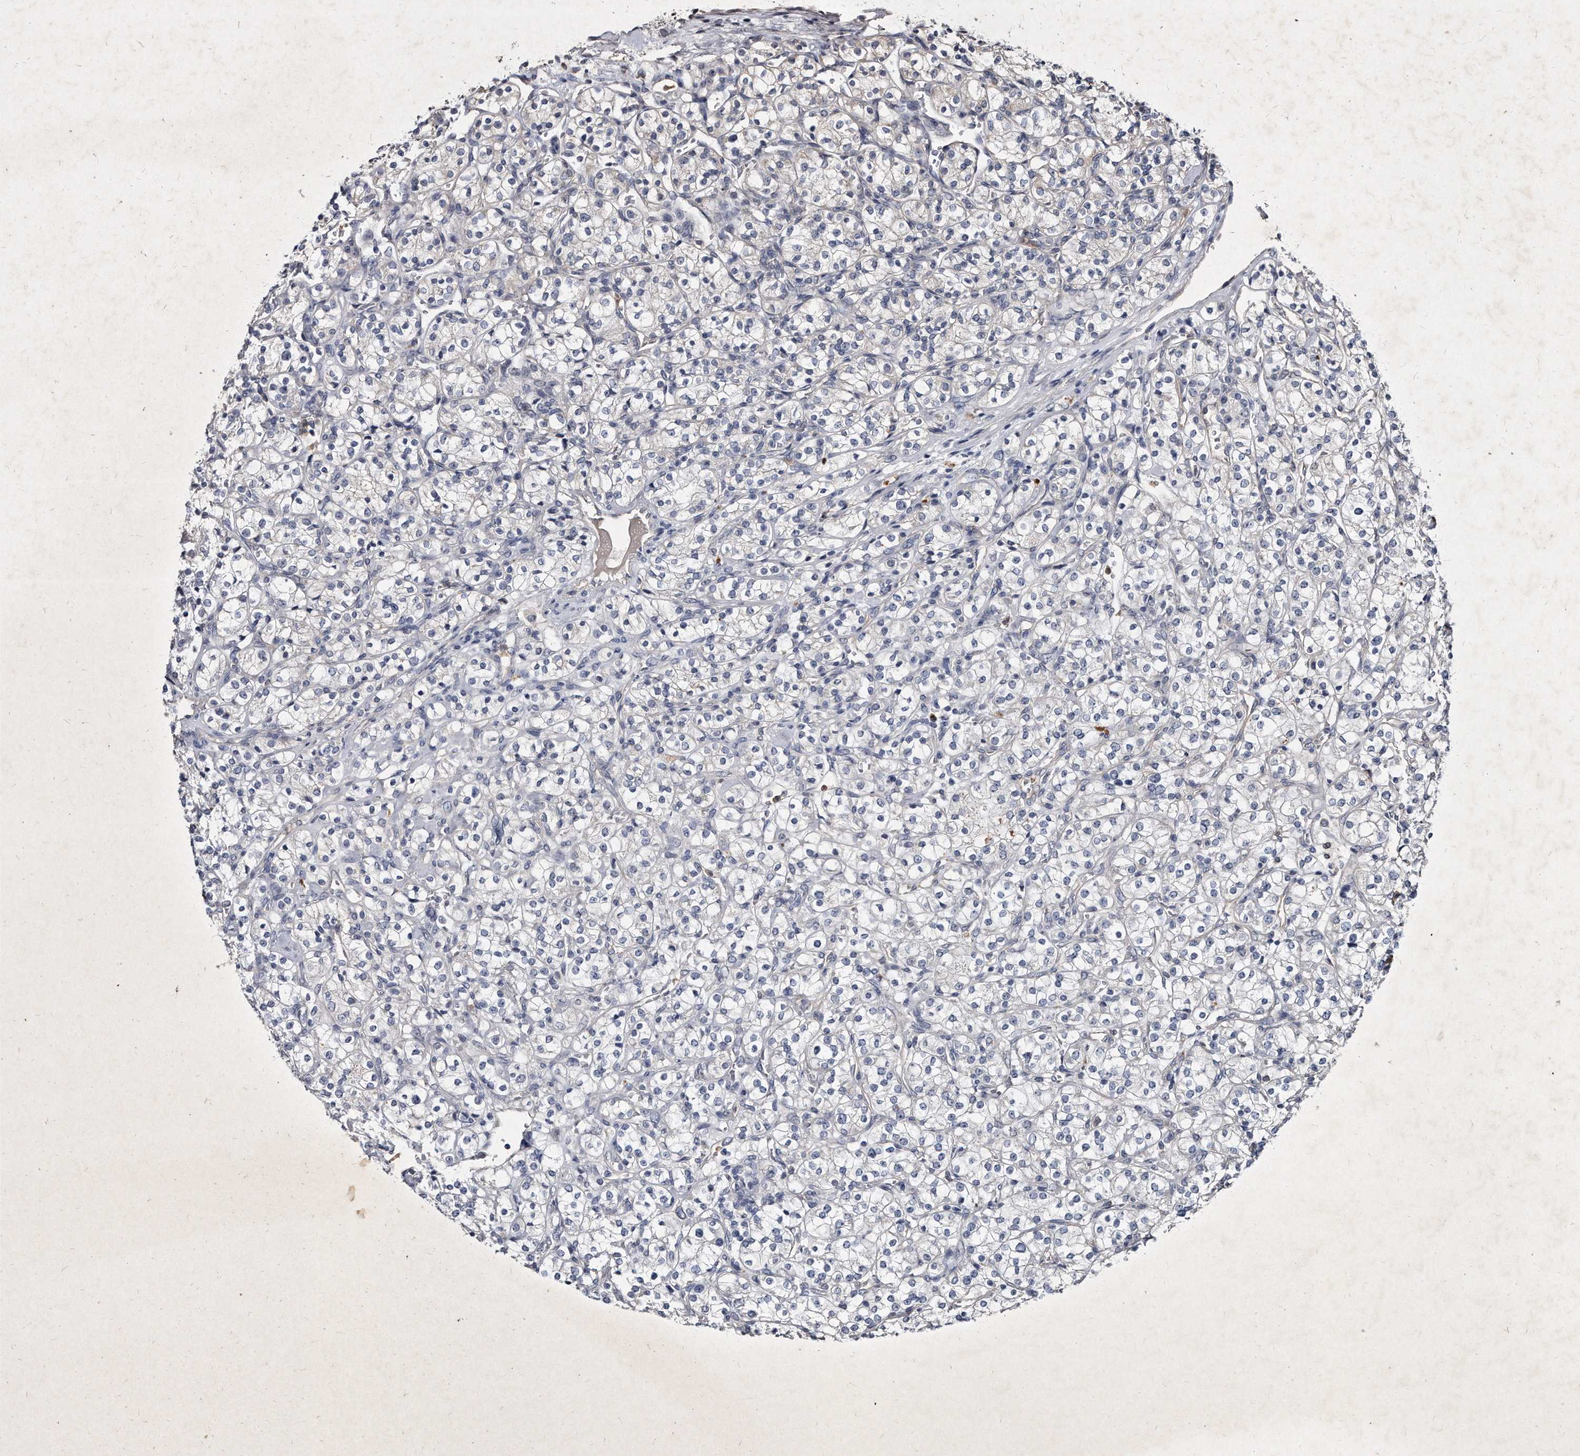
{"staining": {"intensity": "negative", "quantity": "none", "location": "none"}, "tissue": "renal cancer", "cell_type": "Tumor cells", "image_type": "cancer", "snomed": [{"axis": "morphology", "description": "Adenocarcinoma, NOS"}, {"axis": "topography", "description": "Kidney"}], "caption": "Immunohistochemistry micrograph of neoplastic tissue: renal cancer stained with DAB (3,3'-diaminobenzidine) demonstrates no significant protein staining in tumor cells.", "gene": "KLHDC3", "patient": {"sex": "male", "age": 77}}